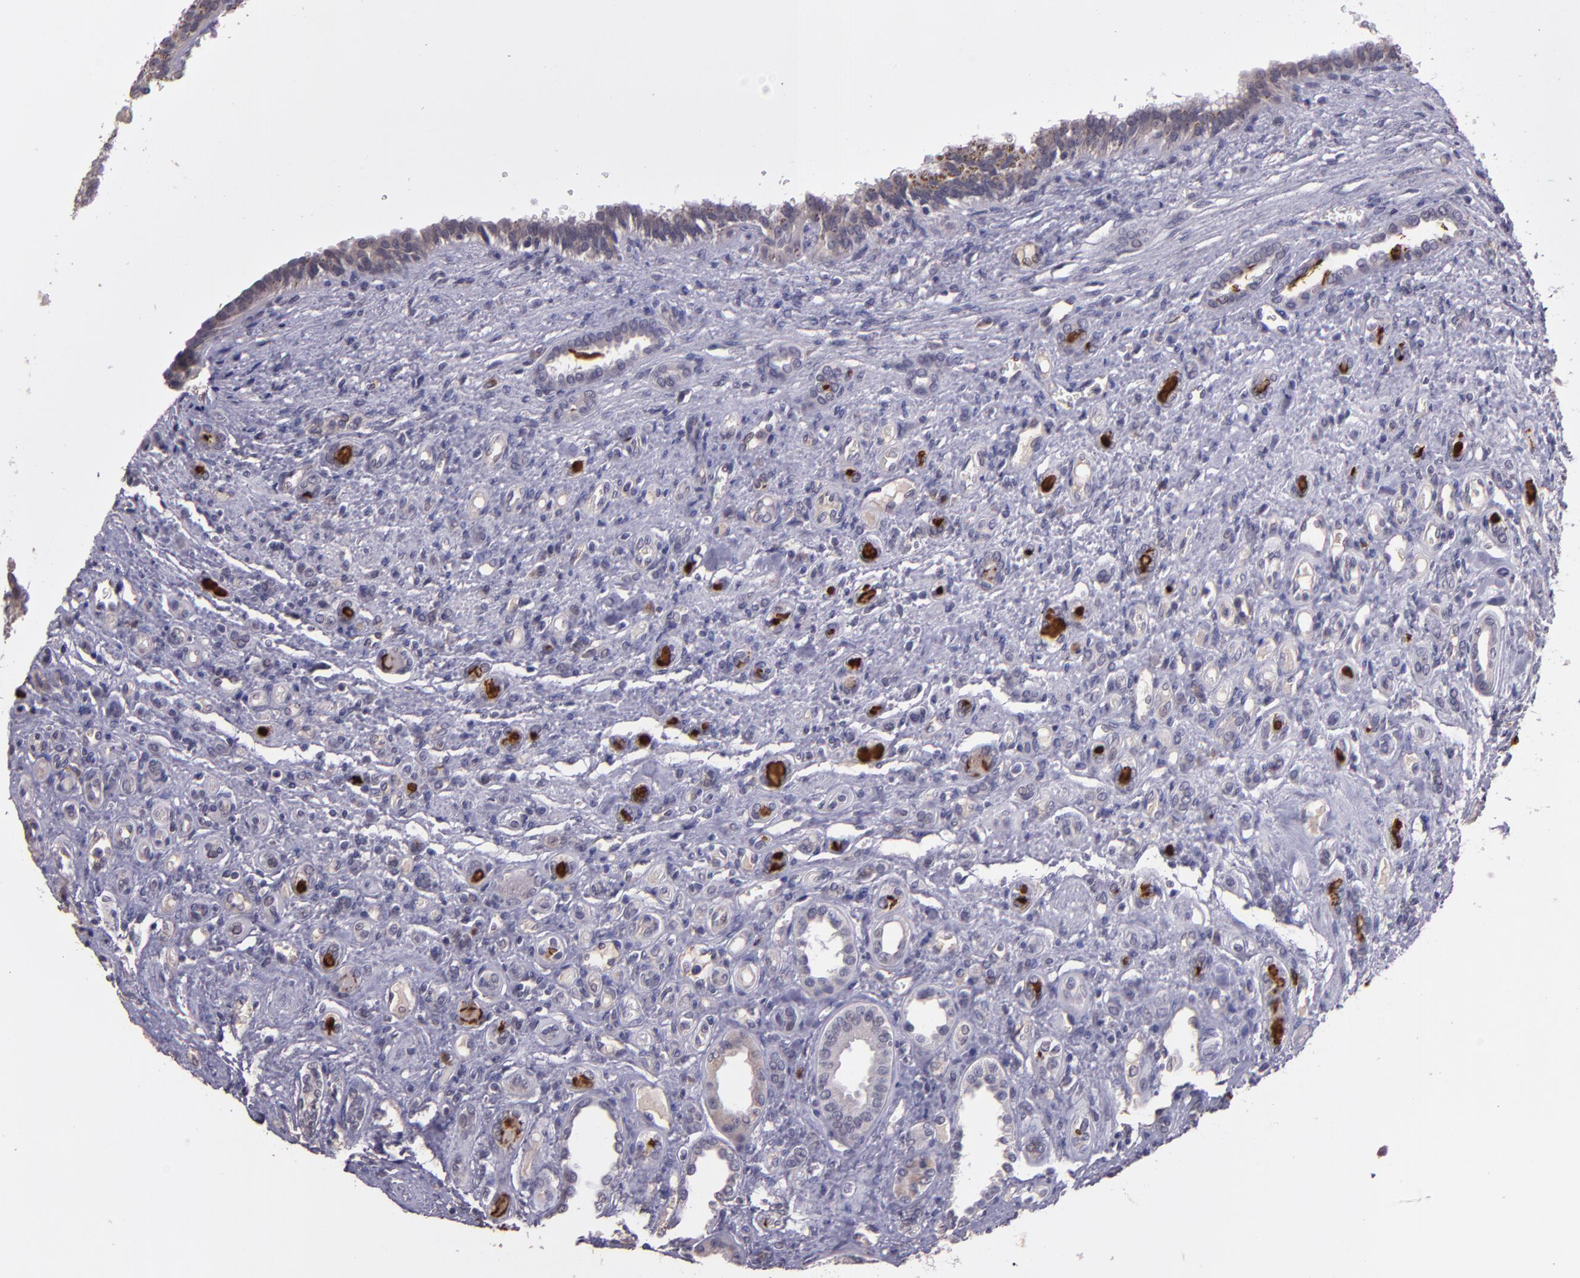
{"staining": {"intensity": "negative", "quantity": "none", "location": "none"}, "tissue": "renal cancer", "cell_type": "Tumor cells", "image_type": "cancer", "snomed": [{"axis": "morphology", "description": "Inflammation, NOS"}, {"axis": "morphology", "description": "Adenocarcinoma, NOS"}, {"axis": "topography", "description": "Kidney"}], "caption": "This micrograph is of renal cancer (adenocarcinoma) stained with immunohistochemistry to label a protein in brown with the nuclei are counter-stained blue. There is no positivity in tumor cells.", "gene": "TAF7L", "patient": {"sex": "male", "age": 68}}